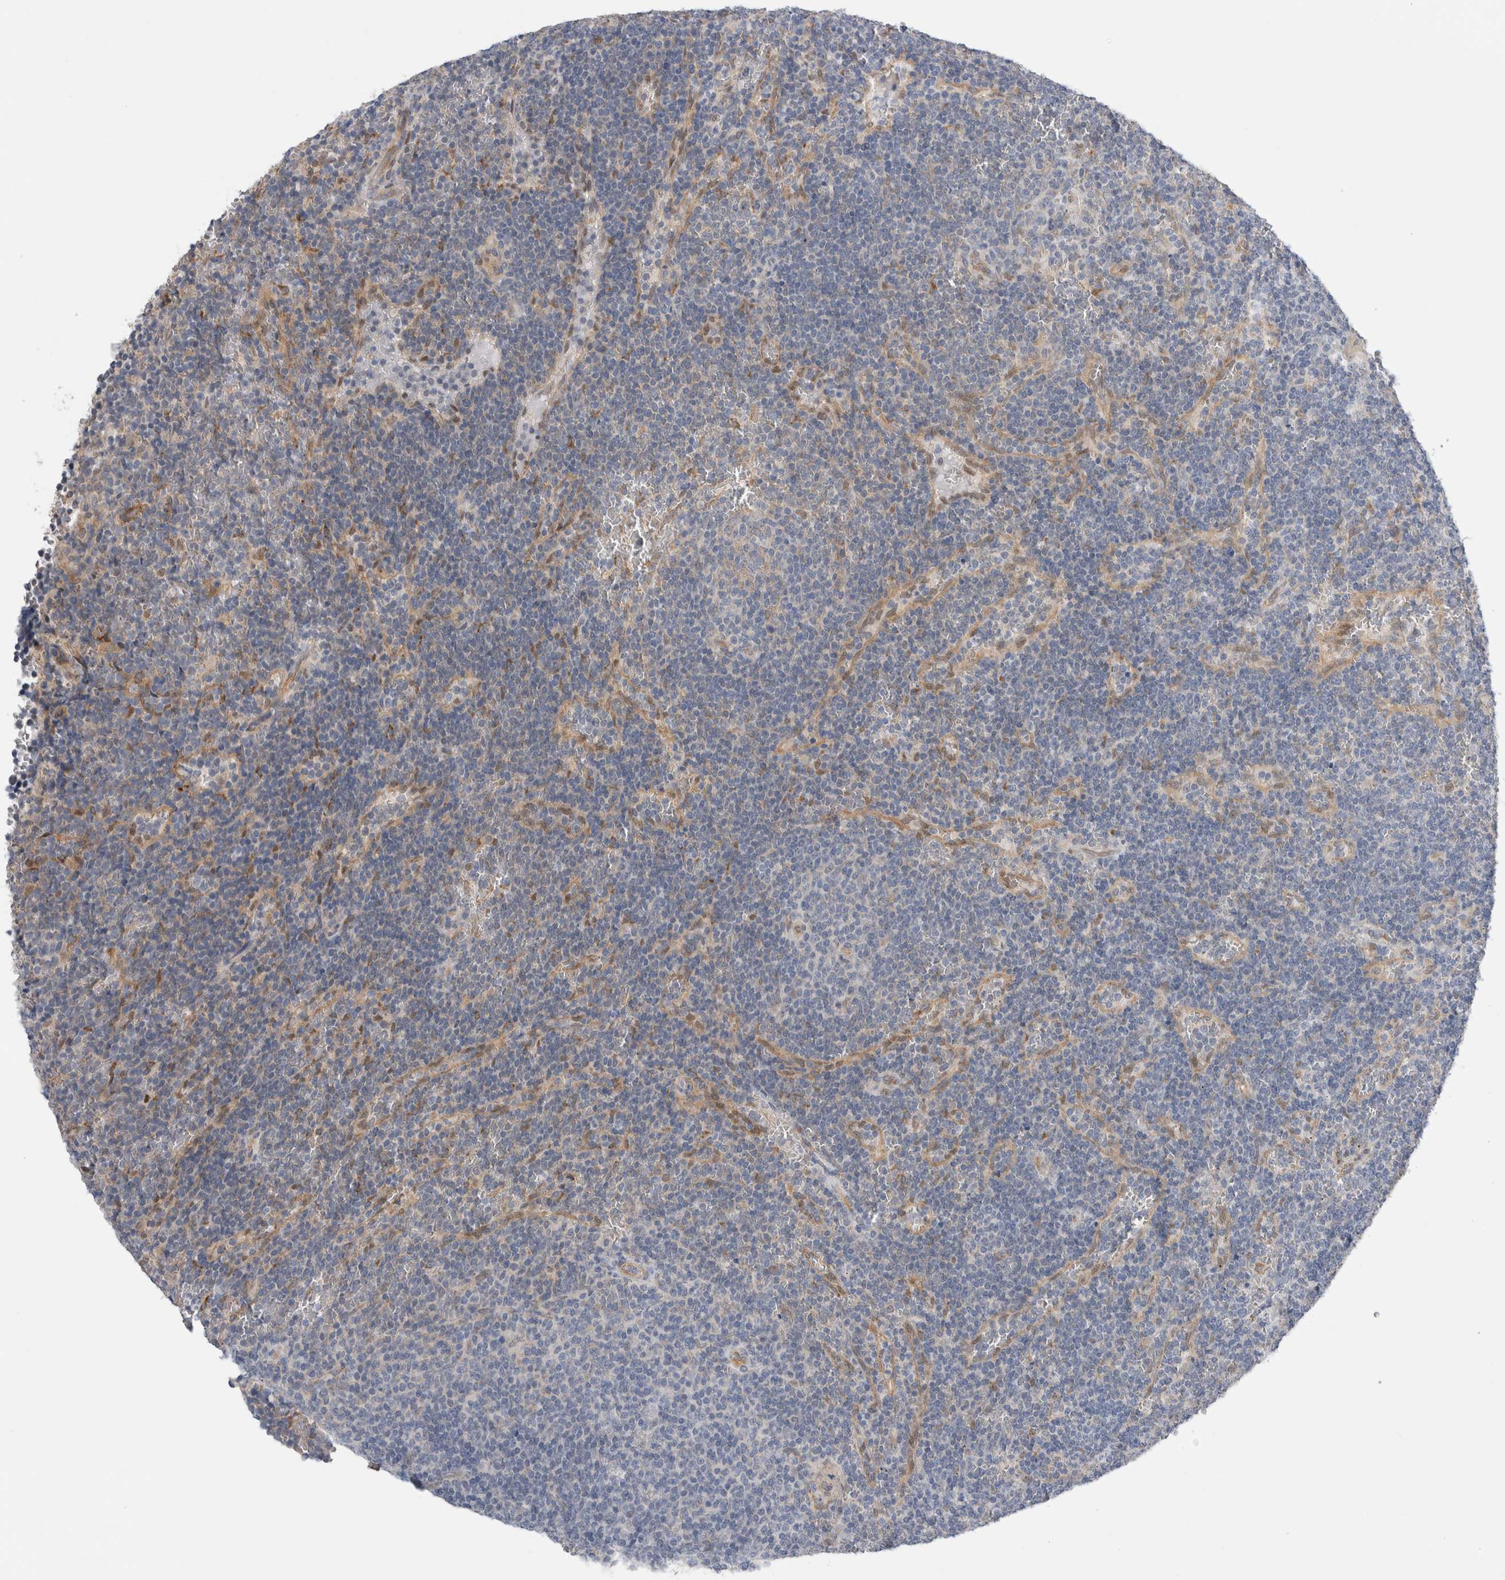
{"staining": {"intensity": "negative", "quantity": "none", "location": "none"}, "tissue": "lymphoma", "cell_type": "Tumor cells", "image_type": "cancer", "snomed": [{"axis": "morphology", "description": "Malignant lymphoma, non-Hodgkin's type, Low grade"}, {"axis": "topography", "description": "Spleen"}], "caption": "Protein analysis of lymphoma demonstrates no significant positivity in tumor cells.", "gene": "TAFA5", "patient": {"sex": "female", "age": 50}}